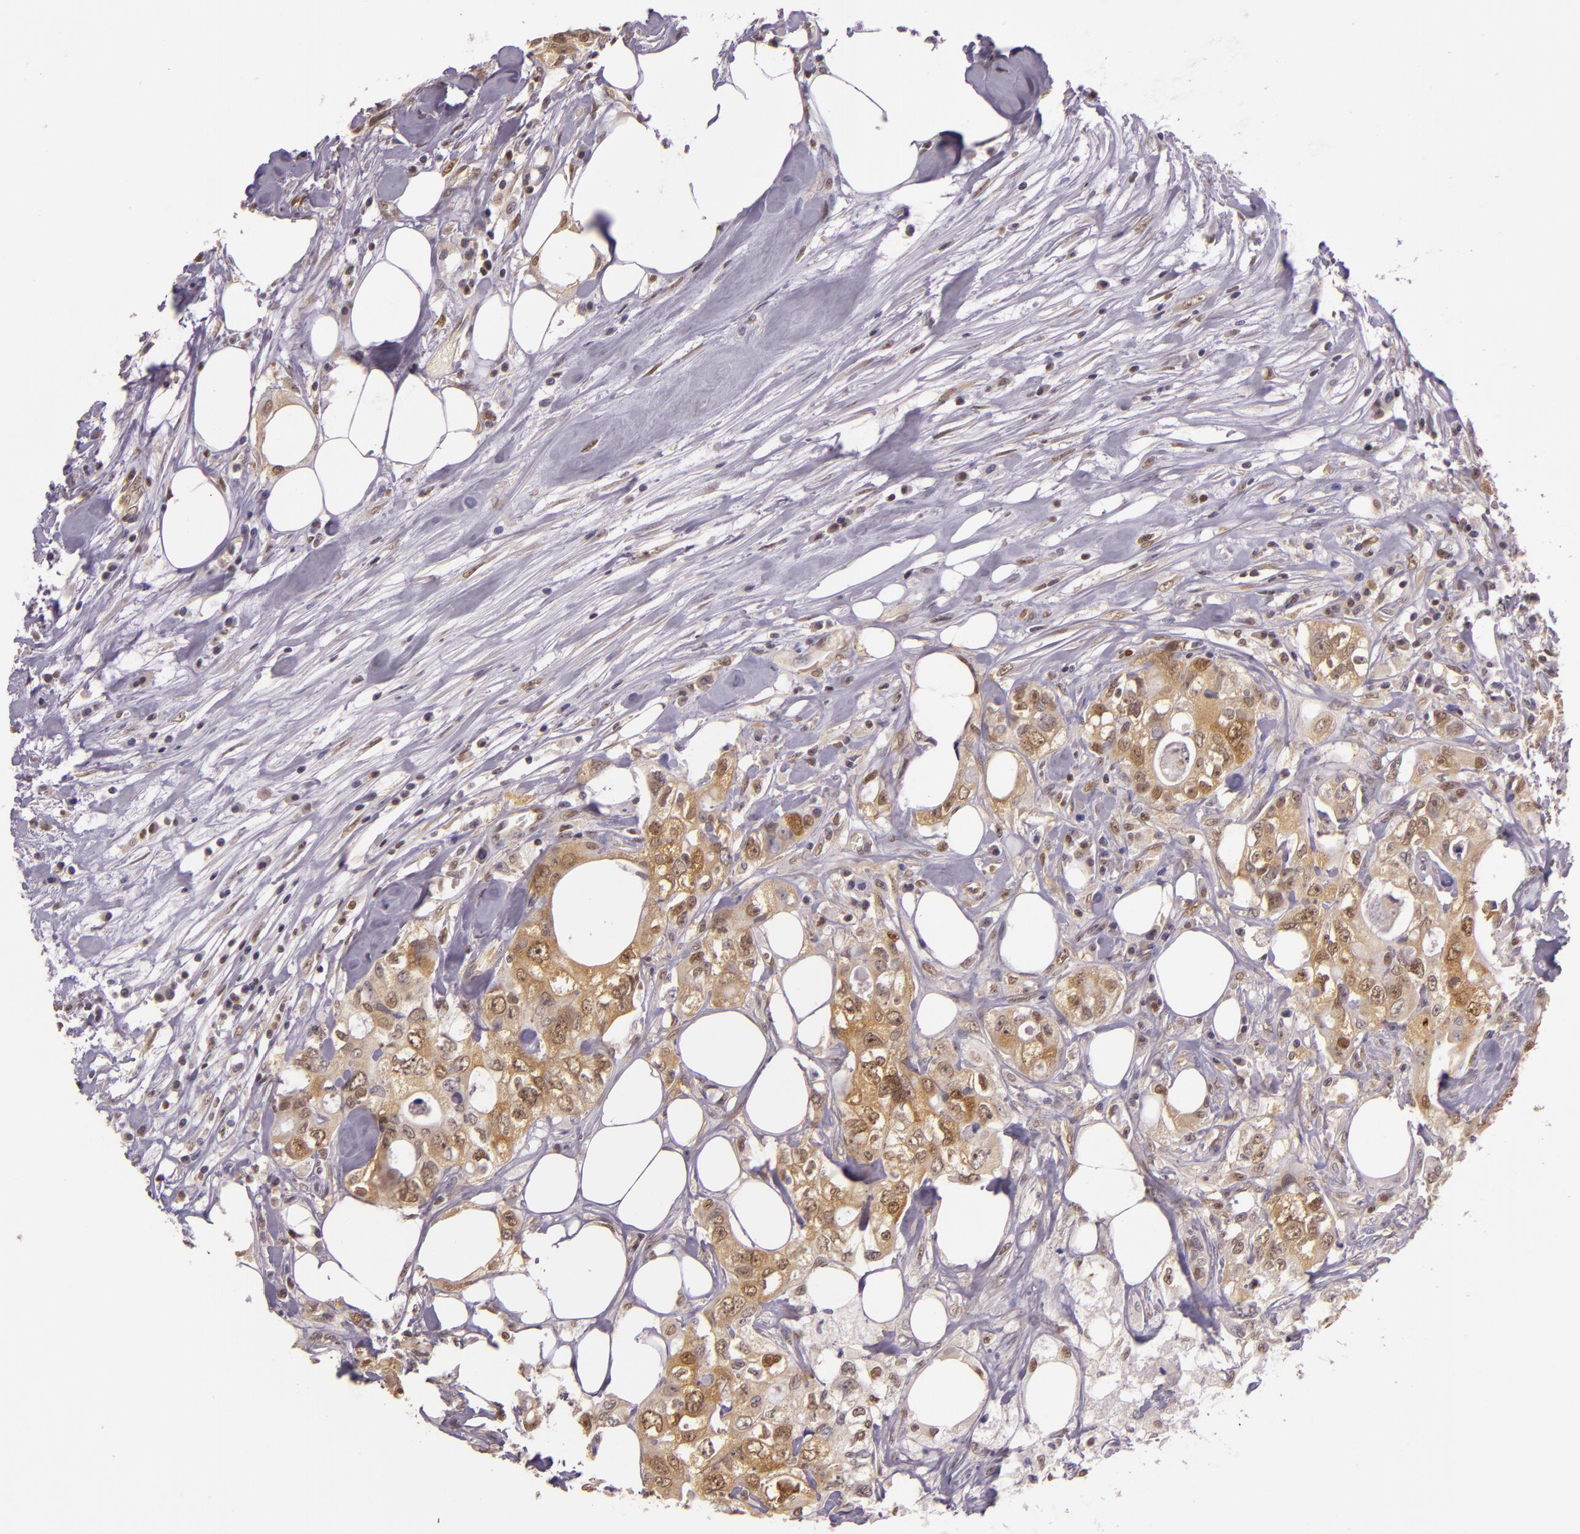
{"staining": {"intensity": "moderate", "quantity": ">75%", "location": "cytoplasmic/membranous,nuclear"}, "tissue": "colorectal cancer", "cell_type": "Tumor cells", "image_type": "cancer", "snomed": [{"axis": "morphology", "description": "Adenocarcinoma, NOS"}, {"axis": "topography", "description": "Rectum"}], "caption": "Colorectal cancer (adenocarcinoma) stained with immunohistochemistry displays moderate cytoplasmic/membranous and nuclear expression in about >75% of tumor cells.", "gene": "HSPA8", "patient": {"sex": "female", "age": 57}}